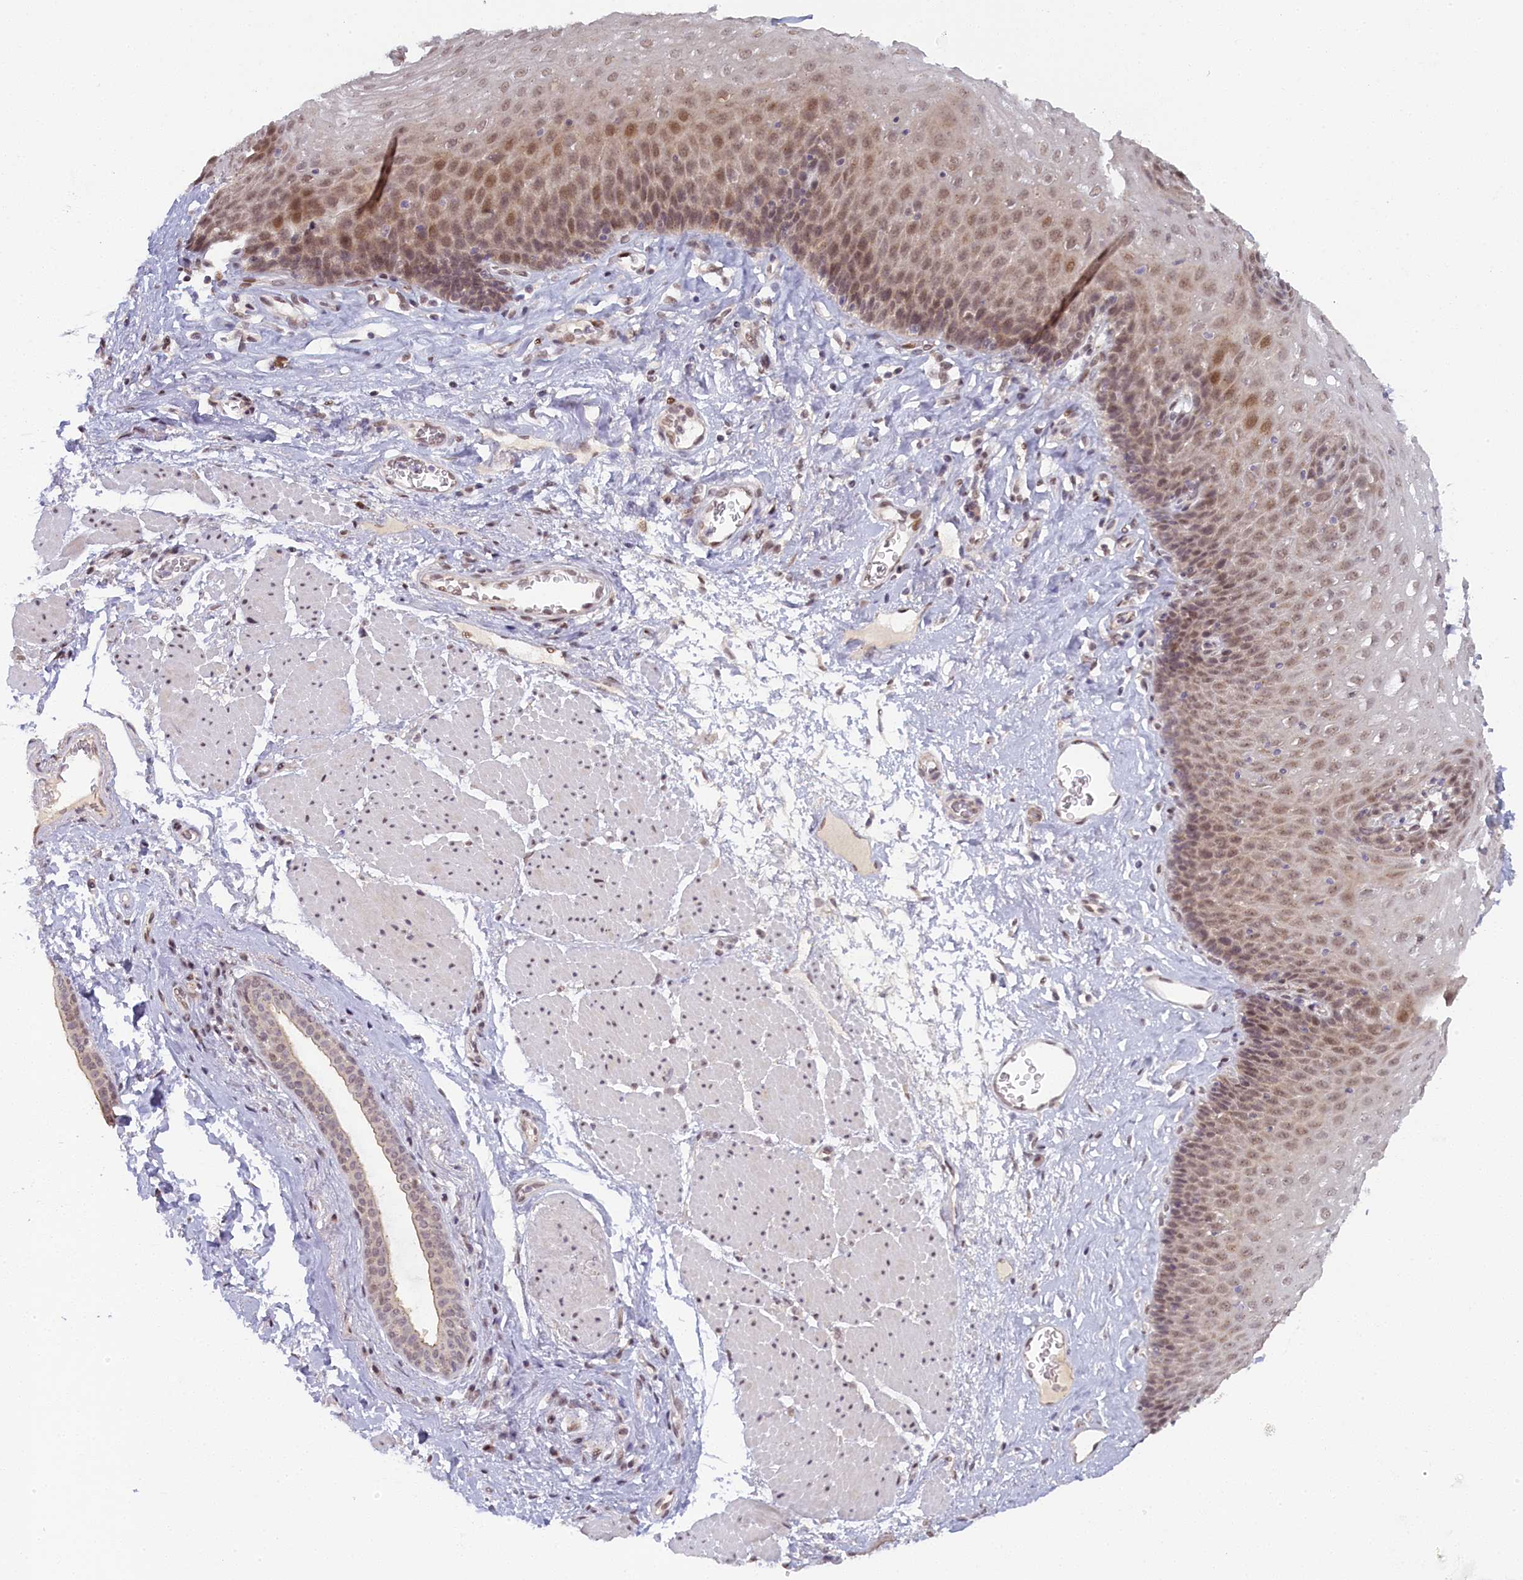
{"staining": {"intensity": "moderate", "quantity": ">75%", "location": "nuclear"}, "tissue": "esophagus", "cell_type": "Squamous epithelial cells", "image_type": "normal", "snomed": [{"axis": "morphology", "description": "Normal tissue, NOS"}, {"axis": "topography", "description": "Esophagus"}], "caption": "This image shows immunohistochemistry (IHC) staining of normal human esophagus, with medium moderate nuclear staining in approximately >75% of squamous epithelial cells.", "gene": "SEC31B", "patient": {"sex": "female", "age": 66}}